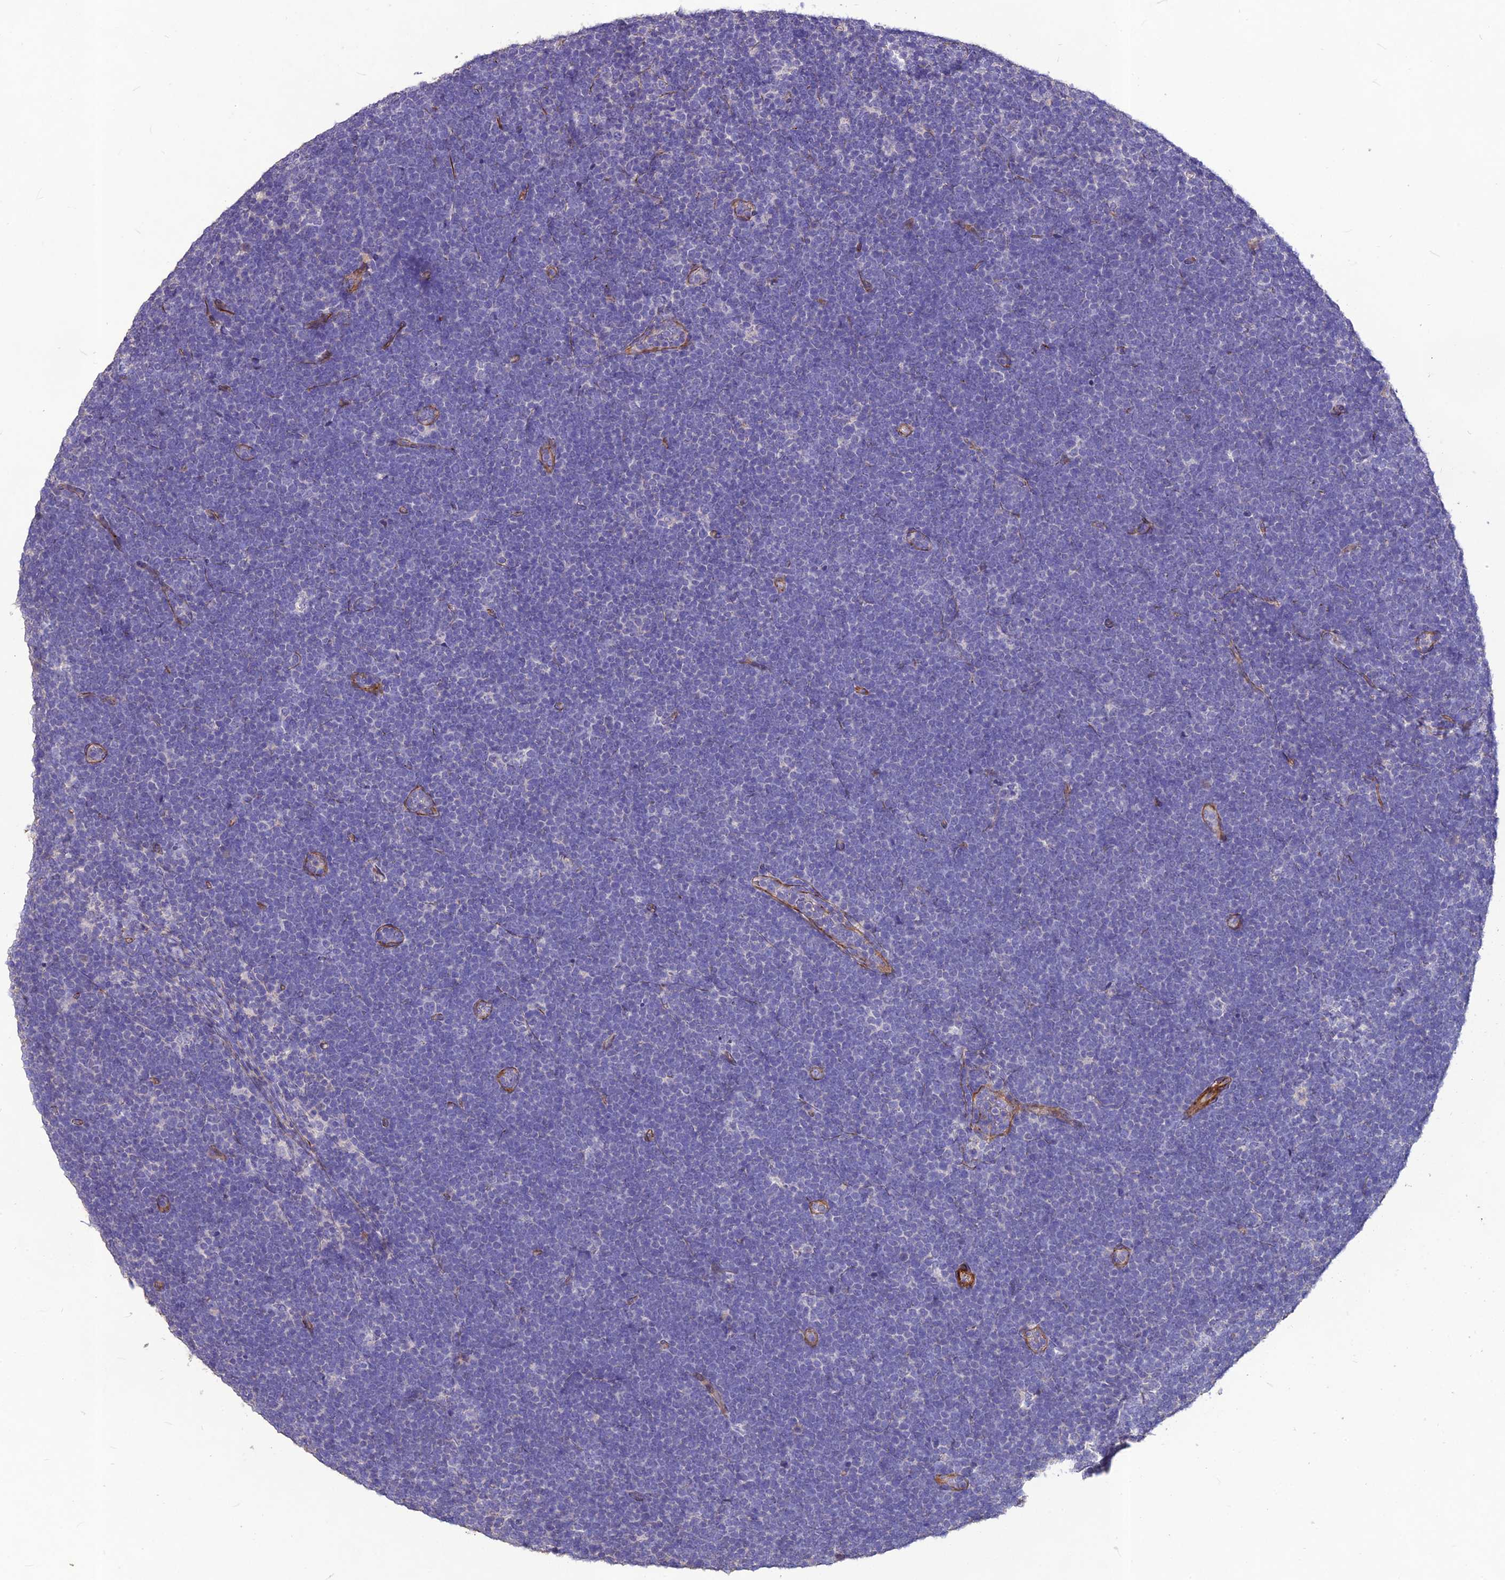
{"staining": {"intensity": "negative", "quantity": "none", "location": "none"}, "tissue": "lymphoma", "cell_type": "Tumor cells", "image_type": "cancer", "snomed": [{"axis": "morphology", "description": "Malignant lymphoma, non-Hodgkin's type, High grade"}, {"axis": "topography", "description": "Lymph node"}], "caption": "Lymphoma was stained to show a protein in brown. There is no significant staining in tumor cells. (DAB immunohistochemistry (IHC), high magnification).", "gene": "CLUH", "patient": {"sex": "male", "age": 13}}